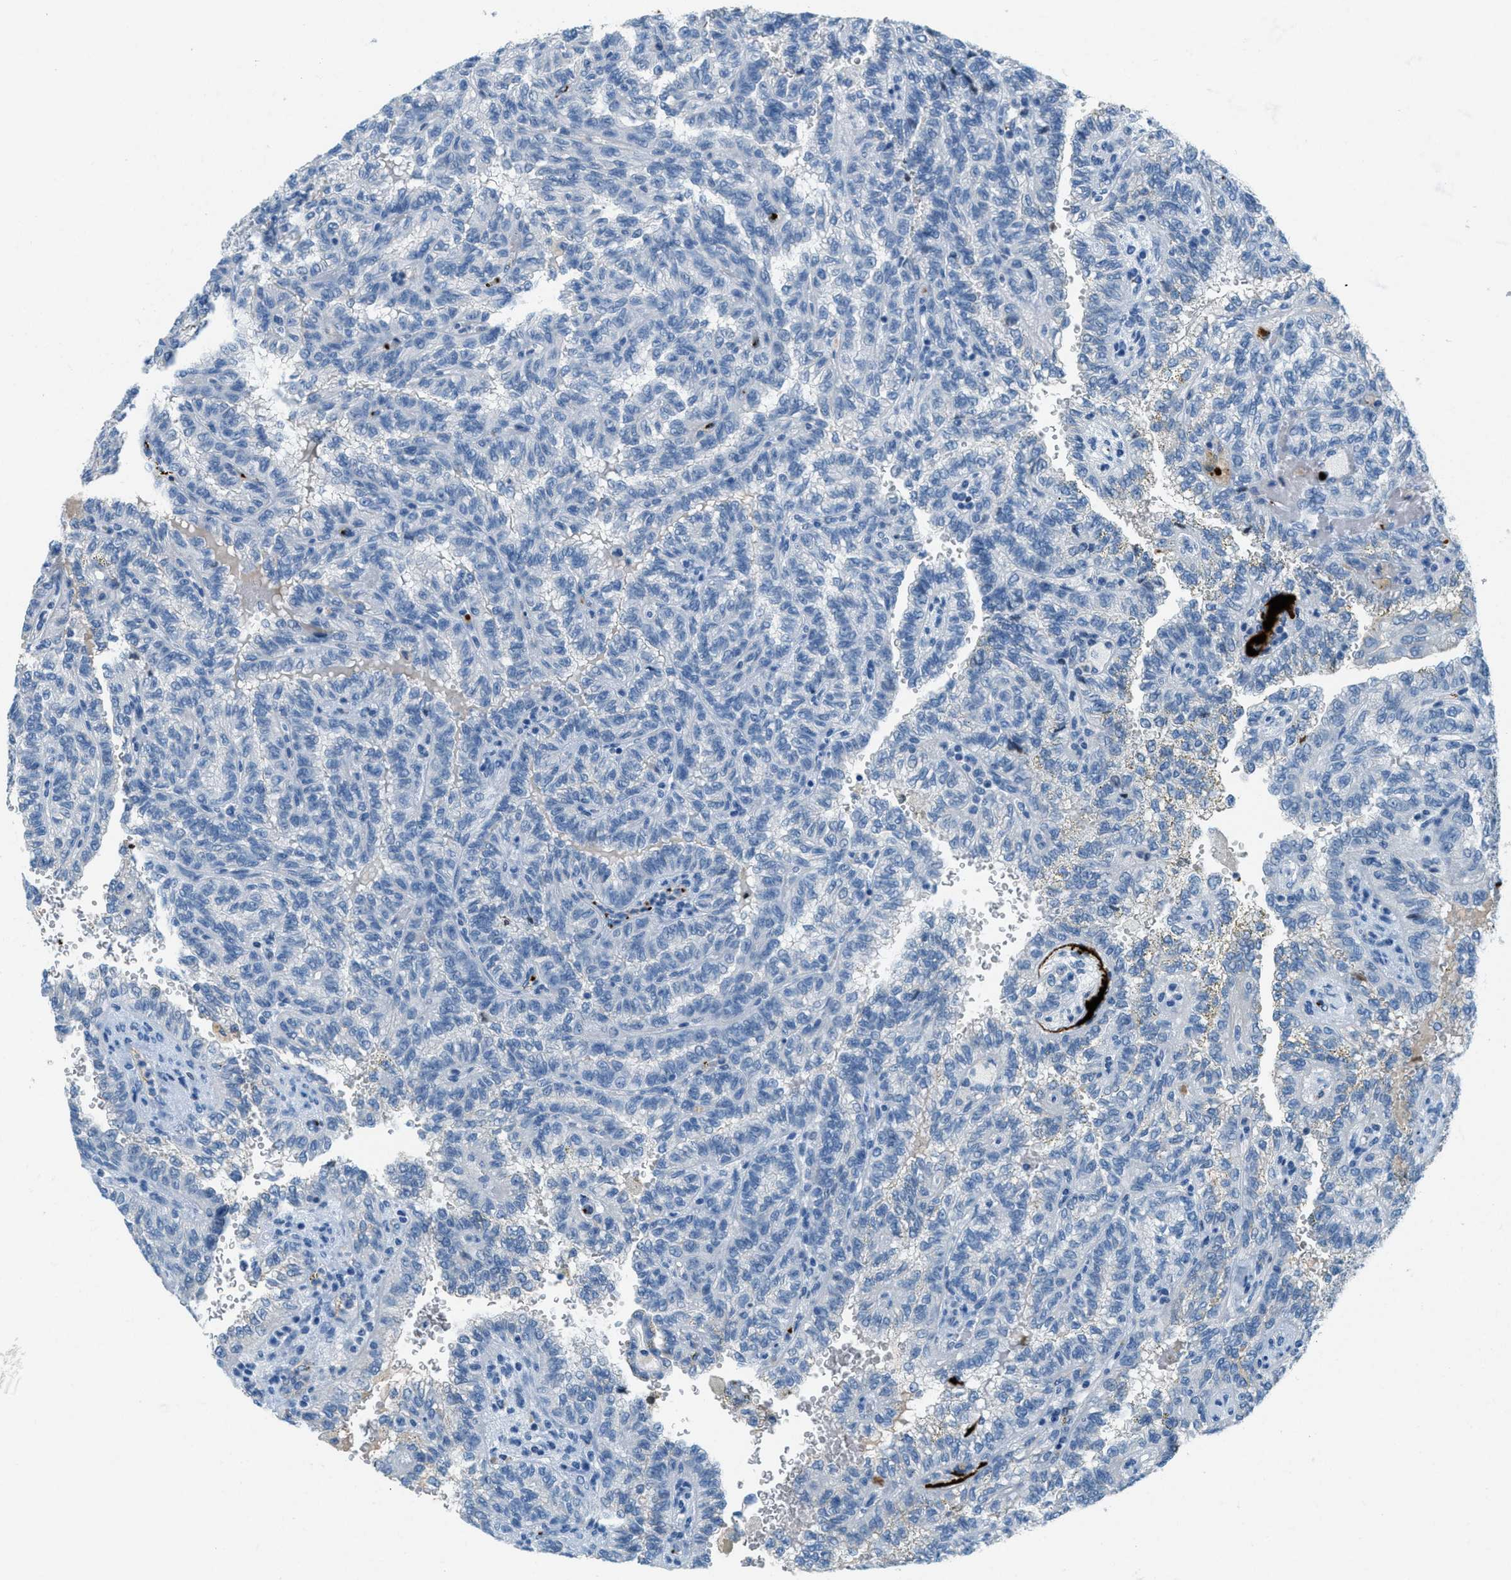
{"staining": {"intensity": "negative", "quantity": "none", "location": "none"}, "tissue": "renal cancer", "cell_type": "Tumor cells", "image_type": "cancer", "snomed": [{"axis": "morphology", "description": "Inflammation, NOS"}, {"axis": "morphology", "description": "Adenocarcinoma, NOS"}, {"axis": "topography", "description": "Kidney"}], "caption": "Immunohistochemistry (IHC) micrograph of neoplastic tissue: adenocarcinoma (renal) stained with DAB displays no significant protein staining in tumor cells.", "gene": "PPBP", "patient": {"sex": "male", "age": 68}}